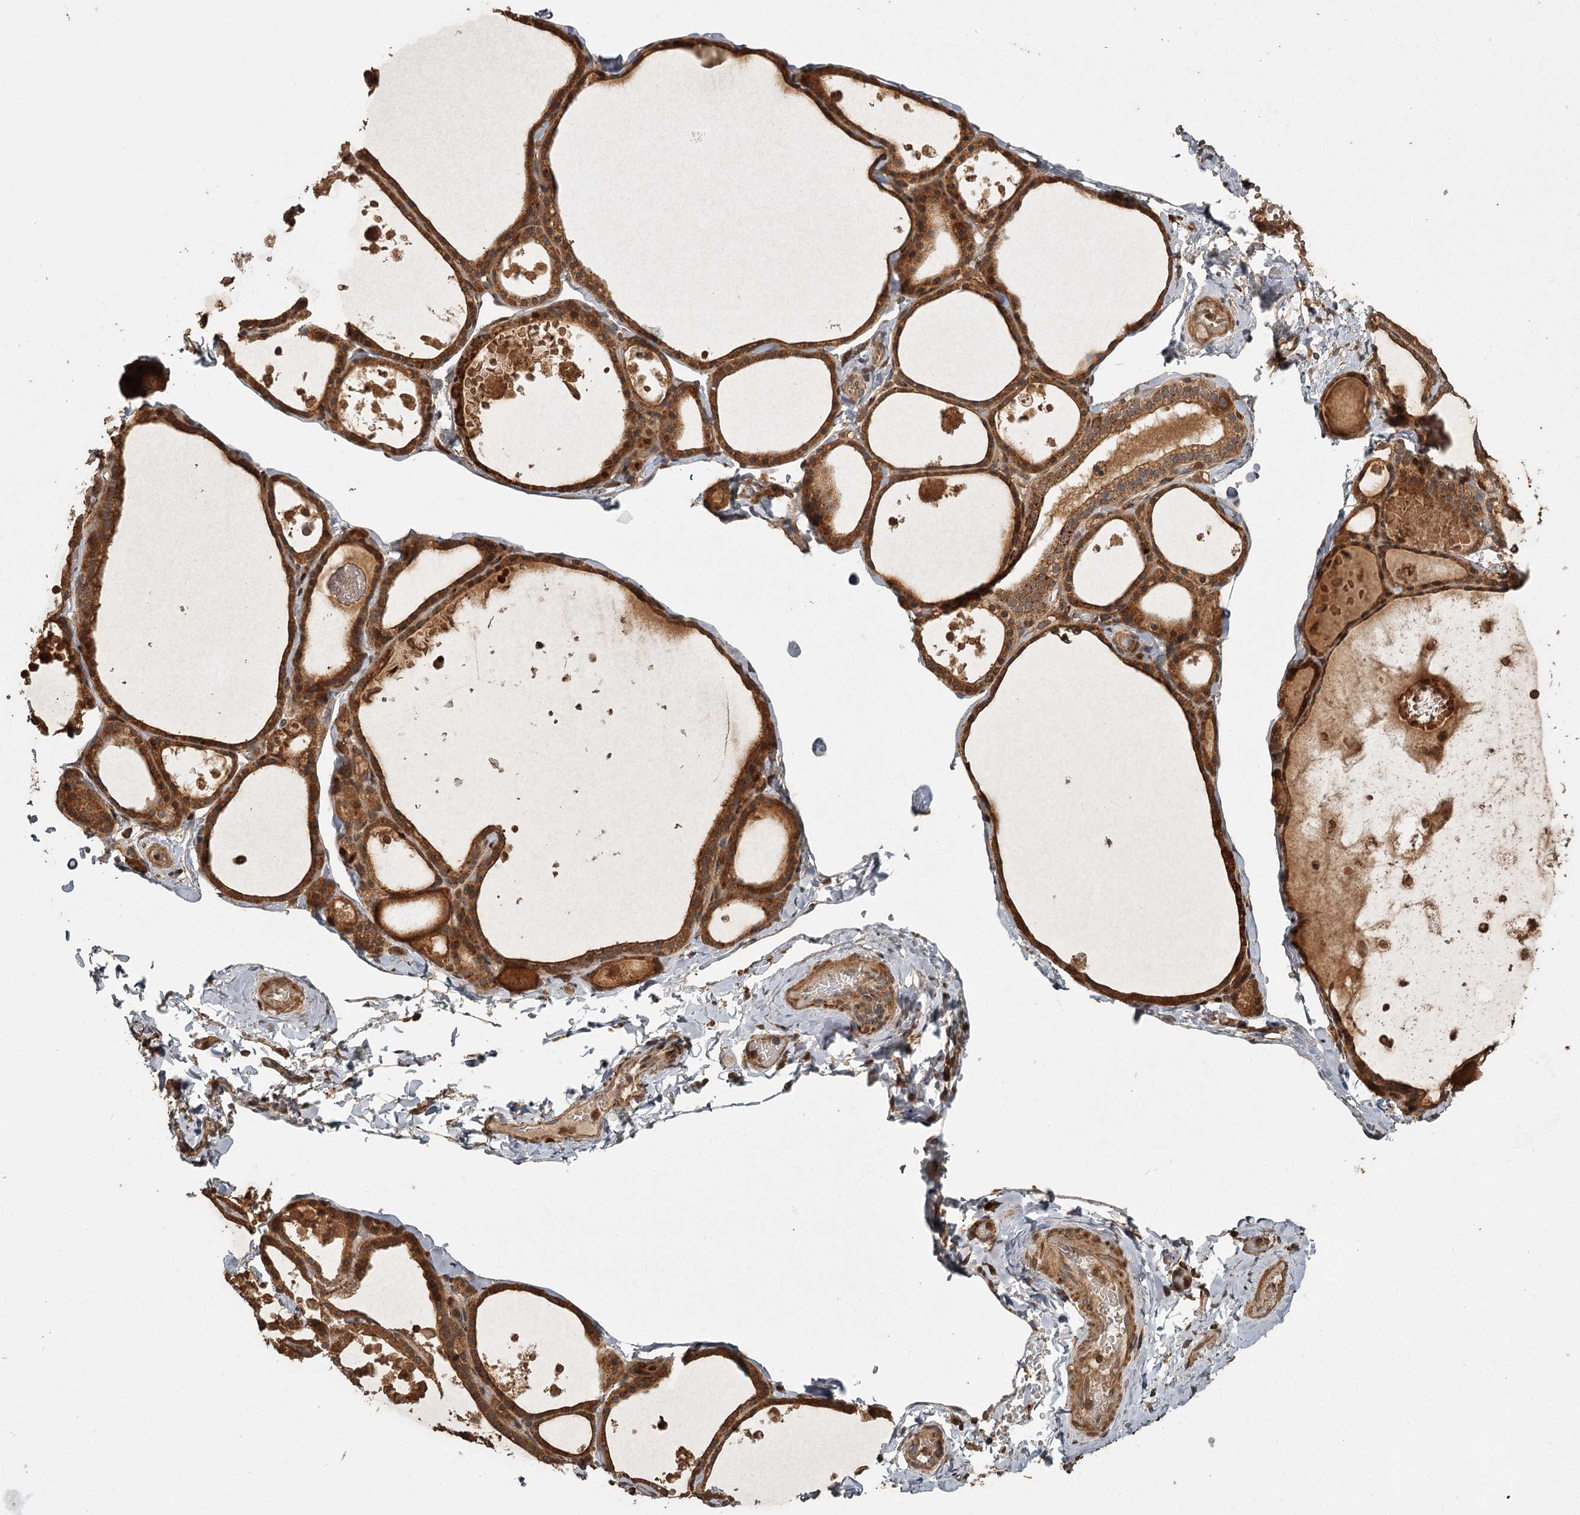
{"staining": {"intensity": "moderate", "quantity": ">75%", "location": "cytoplasmic/membranous"}, "tissue": "thyroid gland", "cell_type": "Glandular cells", "image_type": "normal", "snomed": [{"axis": "morphology", "description": "Normal tissue, NOS"}, {"axis": "topography", "description": "Thyroid gland"}], "caption": "Glandular cells exhibit moderate cytoplasmic/membranous staining in about >75% of cells in benign thyroid gland. Nuclei are stained in blue.", "gene": "FAXC", "patient": {"sex": "male", "age": 56}}